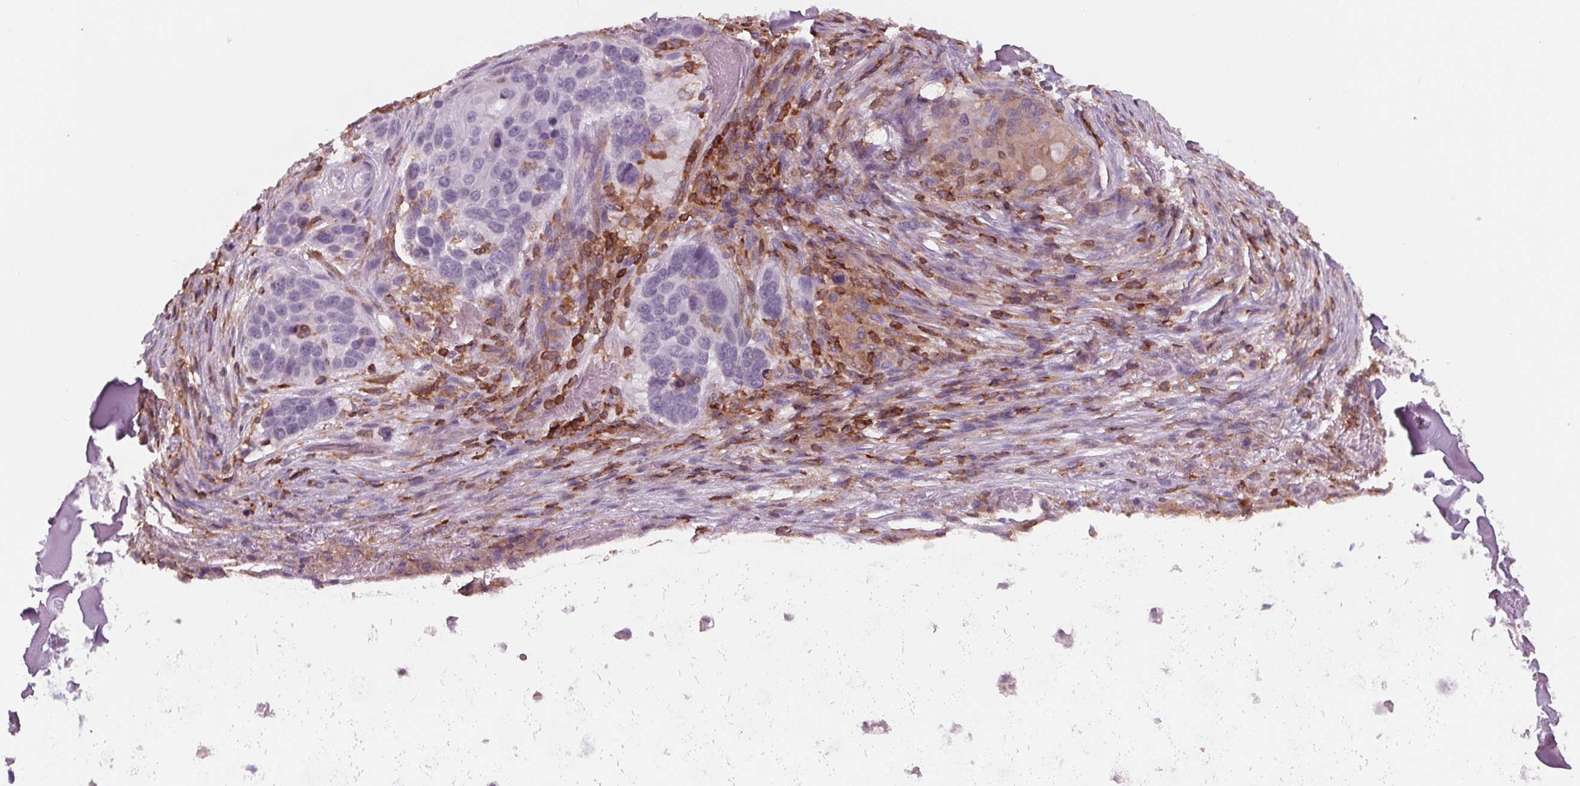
{"staining": {"intensity": "negative", "quantity": "none", "location": "none"}, "tissue": "lung cancer", "cell_type": "Tumor cells", "image_type": "cancer", "snomed": [{"axis": "morphology", "description": "Squamous cell carcinoma, NOS"}, {"axis": "topography", "description": "Lung"}], "caption": "IHC of human lung cancer (squamous cell carcinoma) shows no expression in tumor cells.", "gene": "ARHGAP25", "patient": {"sex": "male", "age": 68}}